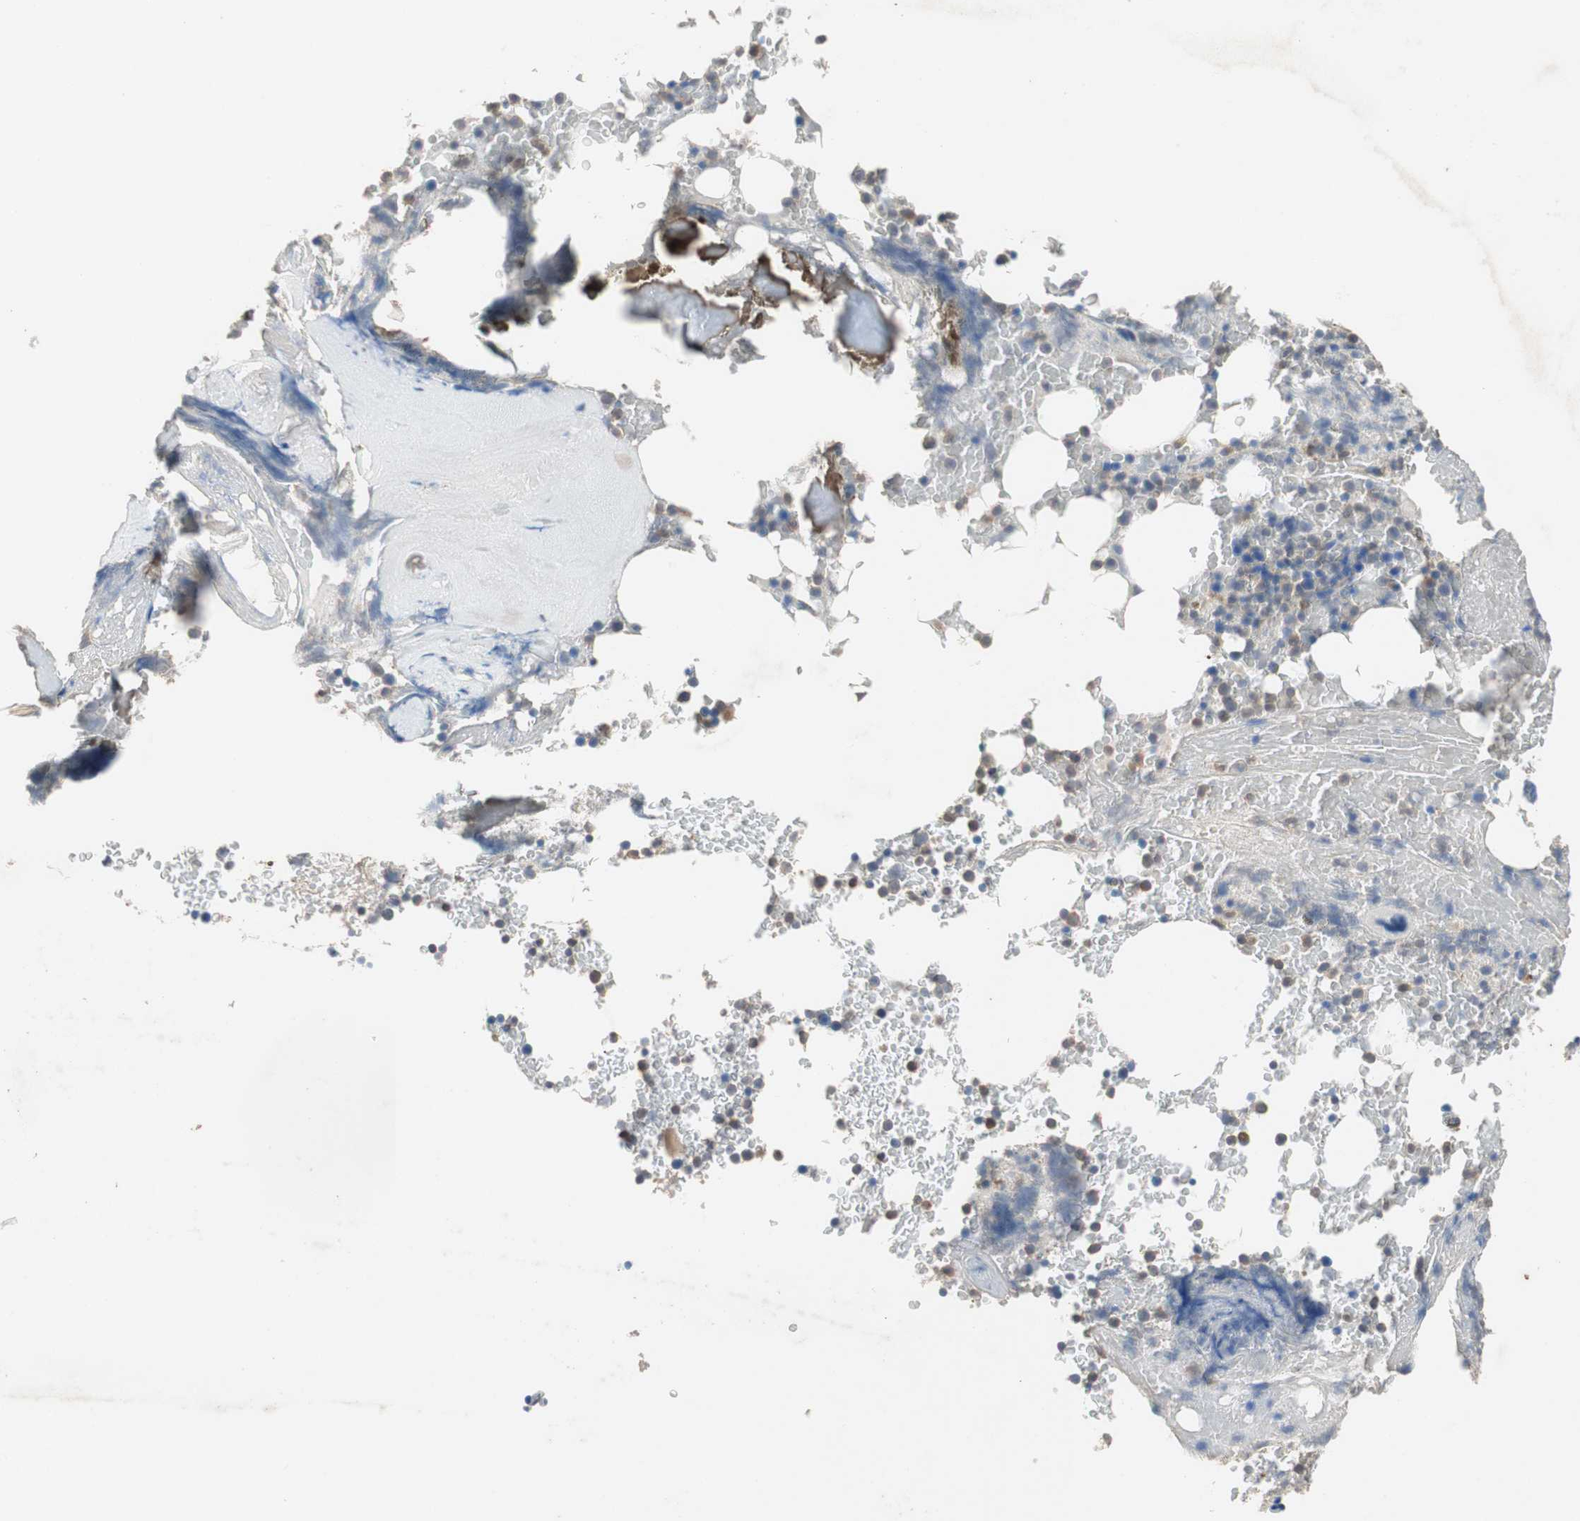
{"staining": {"intensity": "weak", "quantity": "<25%", "location": "cytoplasmic/membranous"}, "tissue": "bone marrow", "cell_type": "Hematopoietic cells", "image_type": "normal", "snomed": [{"axis": "morphology", "description": "Normal tissue, NOS"}, {"axis": "topography", "description": "Bone marrow"}], "caption": "Immunohistochemical staining of benign bone marrow shows no significant positivity in hematopoietic cells. The staining is performed using DAB brown chromogen with nuclei counter-stained in using hematoxylin.", "gene": "ADAP1", "patient": {"sex": "female", "age": 66}}